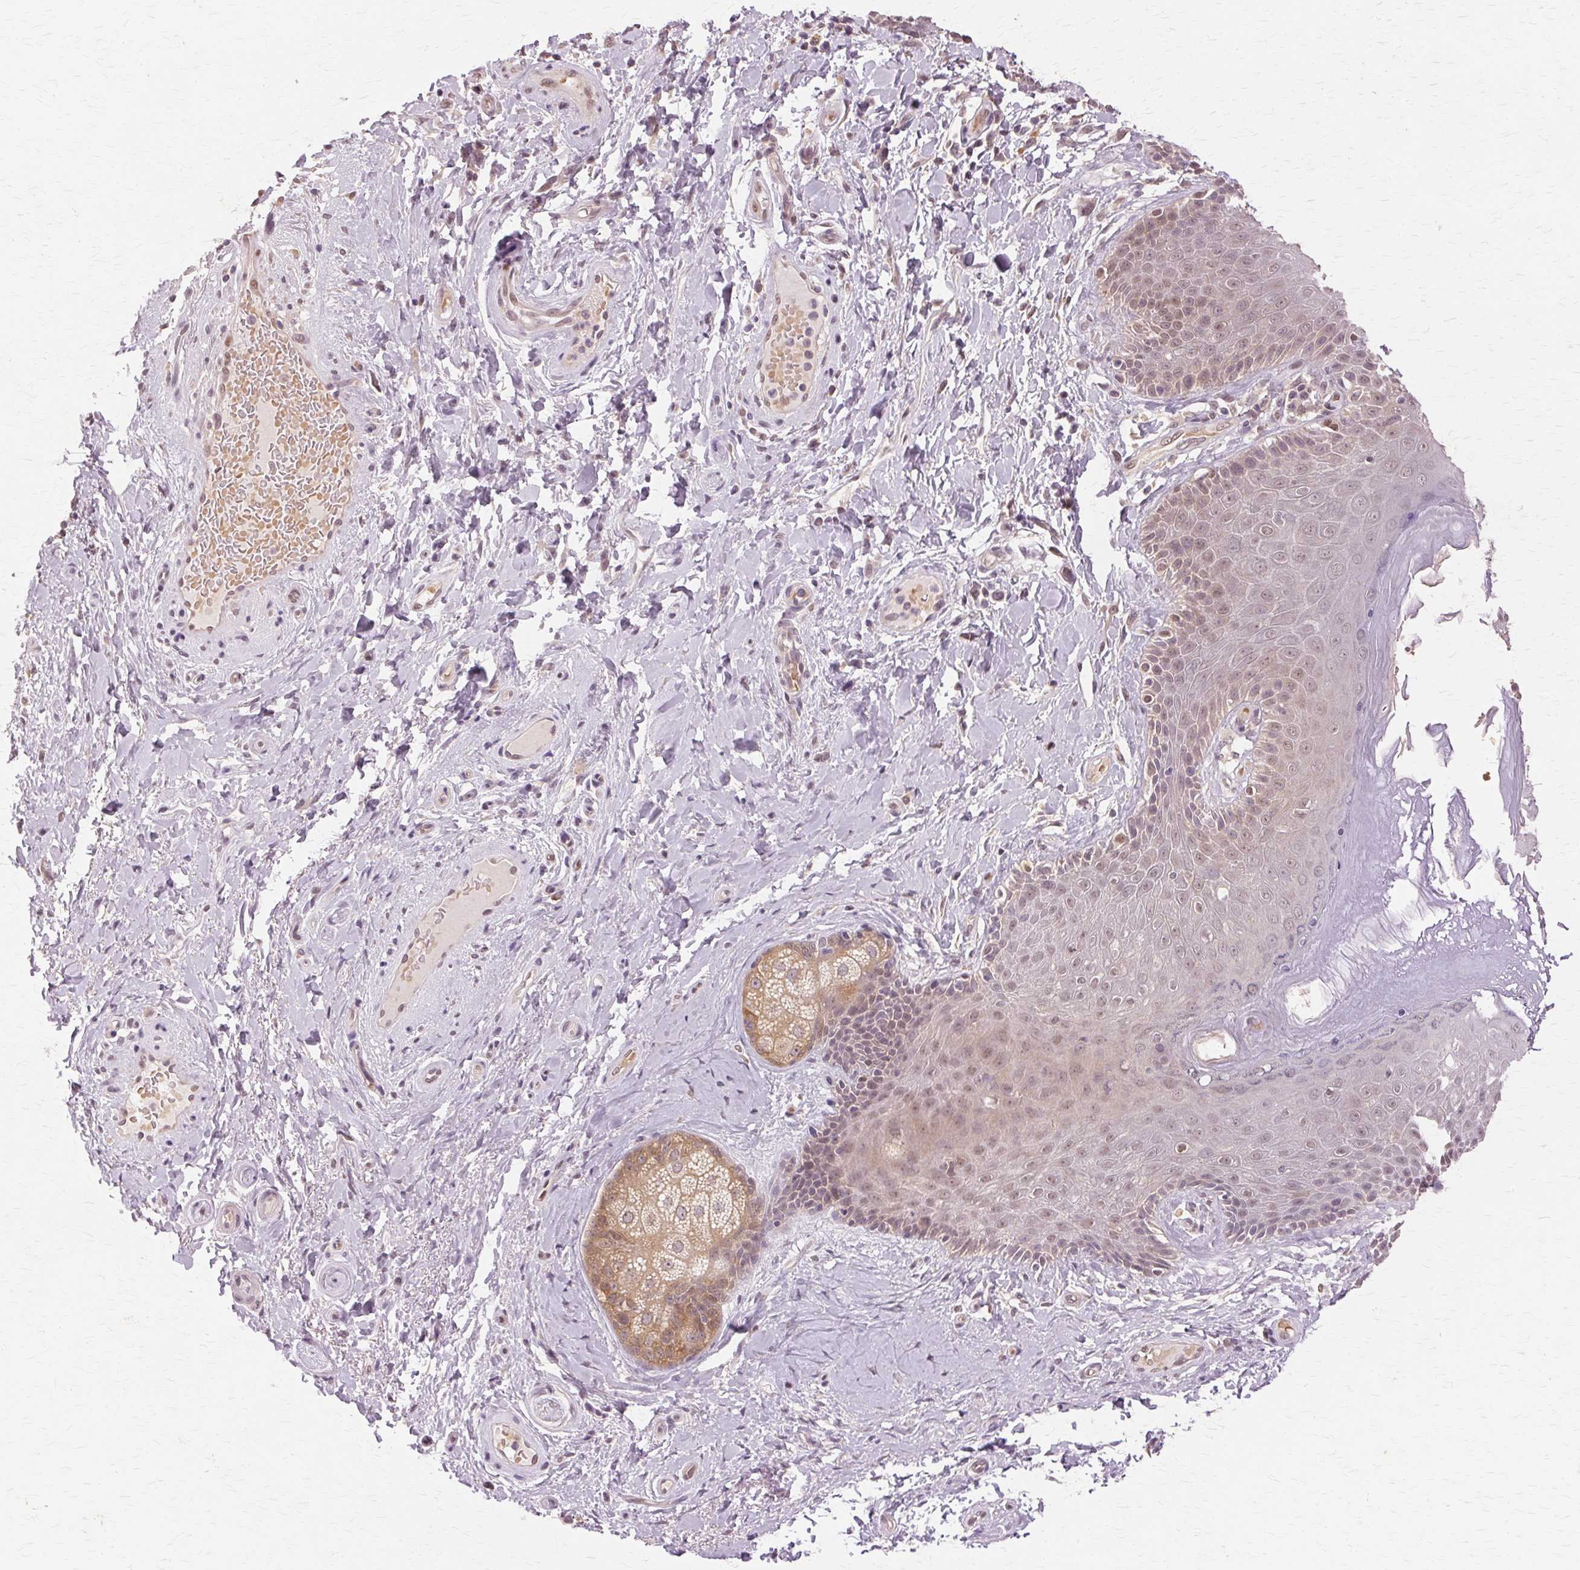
{"staining": {"intensity": "moderate", "quantity": "25%-75%", "location": "nuclear"}, "tissue": "skin", "cell_type": "Epidermal cells", "image_type": "normal", "snomed": [{"axis": "morphology", "description": "Normal tissue, NOS"}, {"axis": "topography", "description": "Anal"}, {"axis": "topography", "description": "Peripheral nerve tissue"}], "caption": "Immunohistochemistry staining of normal skin, which exhibits medium levels of moderate nuclear expression in approximately 25%-75% of epidermal cells indicating moderate nuclear protein expression. The staining was performed using DAB (brown) for protein detection and nuclei were counterstained in hematoxylin (blue).", "gene": "PRMT5", "patient": {"sex": "male", "age": 51}}